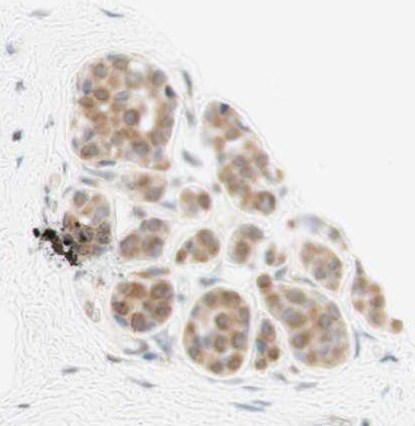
{"staining": {"intensity": "negative", "quantity": "none", "location": "none"}, "tissue": "breast", "cell_type": "Adipocytes", "image_type": "normal", "snomed": [{"axis": "morphology", "description": "Normal tissue, NOS"}, {"axis": "topography", "description": "Breast"}], "caption": "This histopathology image is of benign breast stained with IHC to label a protein in brown with the nuclei are counter-stained blue. There is no positivity in adipocytes.", "gene": "SPINT2", "patient": {"sex": "female", "age": 75}}